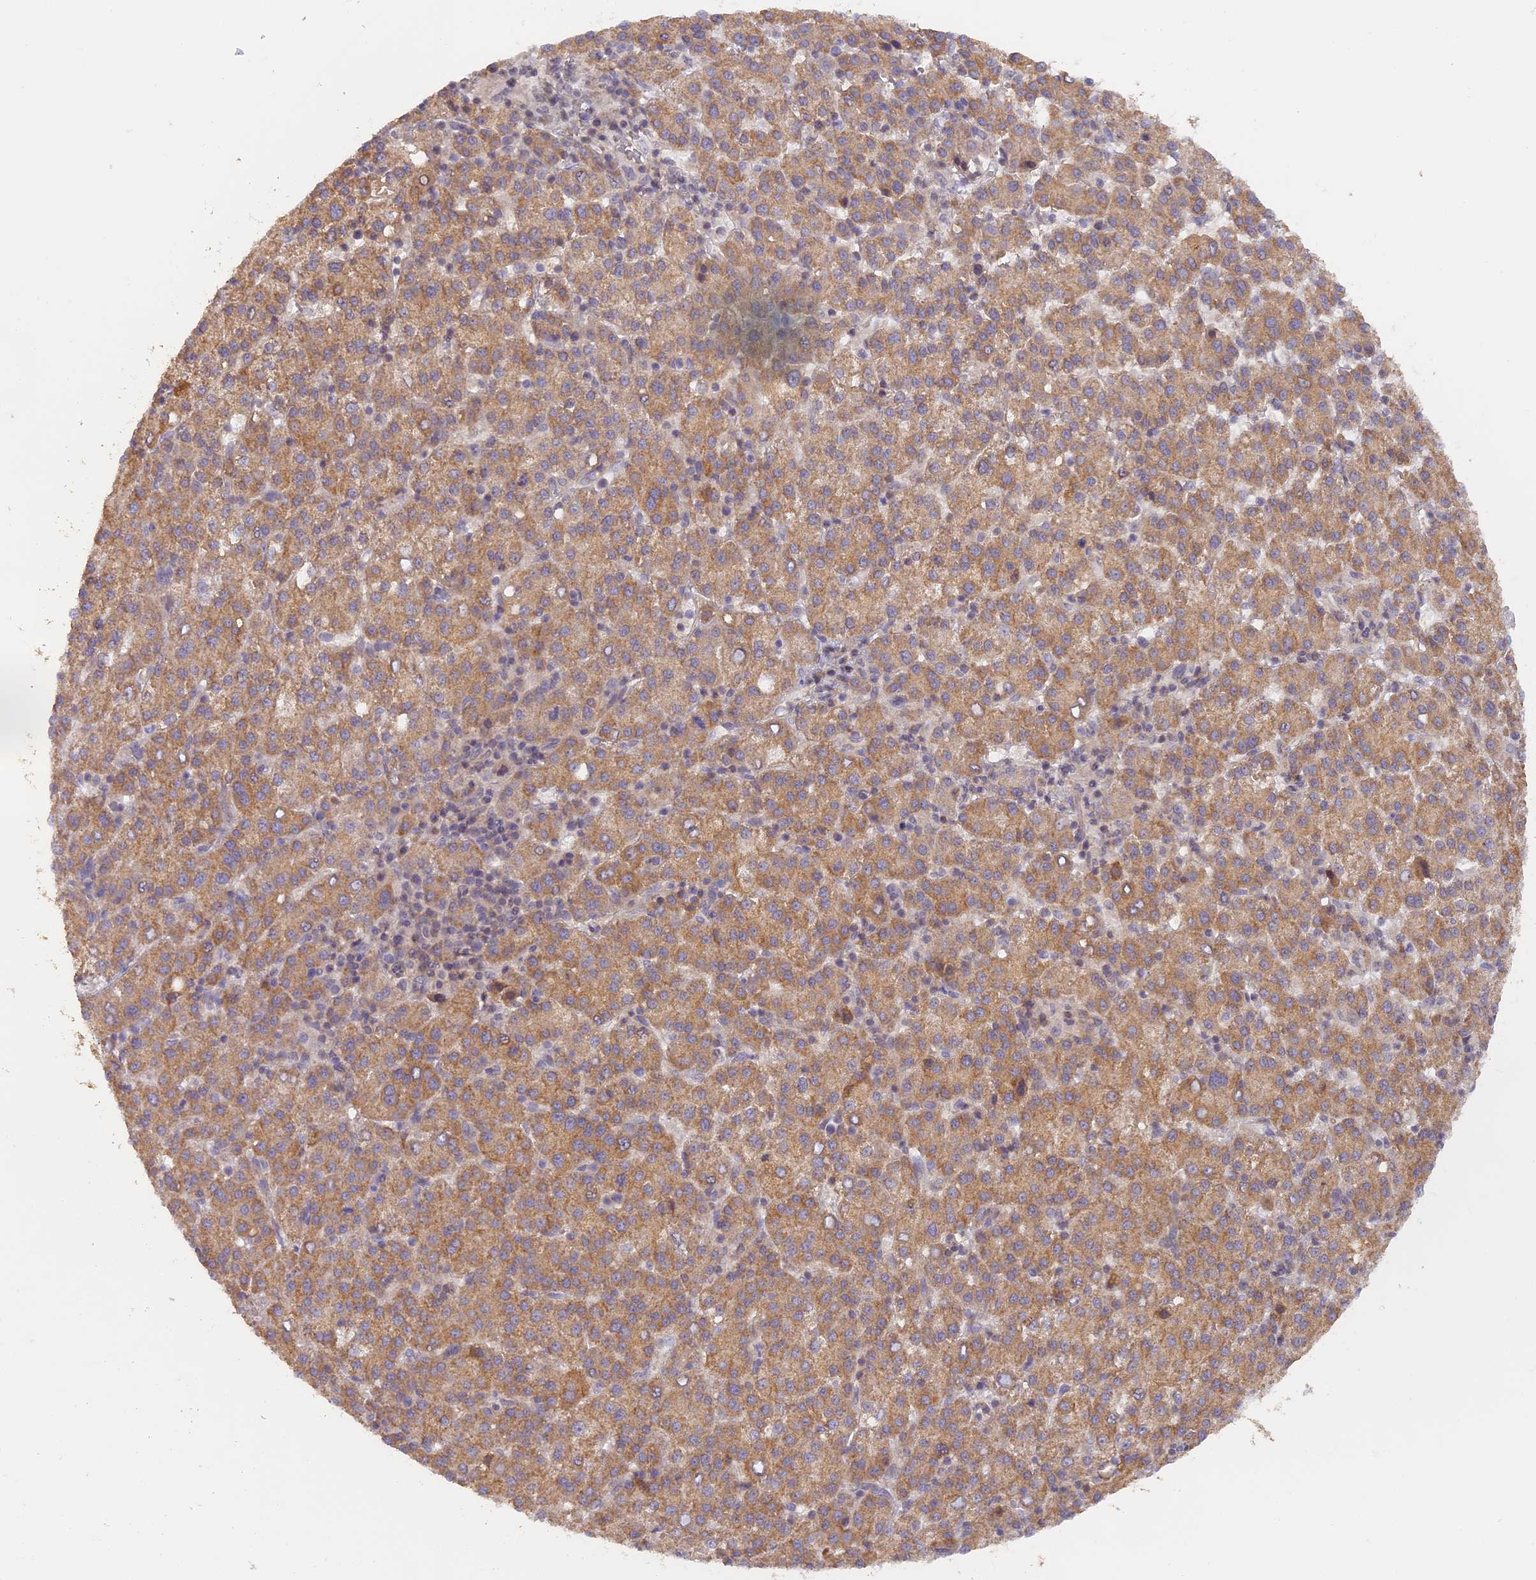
{"staining": {"intensity": "moderate", "quantity": ">75%", "location": "cytoplasmic/membranous"}, "tissue": "liver cancer", "cell_type": "Tumor cells", "image_type": "cancer", "snomed": [{"axis": "morphology", "description": "Carcinoma, Hepatocellular, NOS"}, {"axis": "topography", "description": "Liver"}], "caption": "IHC staining of hepatocellular carcinoma (liver), which demonstrates medium levels of moderate cytoplasmic/membranous expression in about >75% of tumor cells indicating moderate cytoplasmic/membranous protein staining. The staining was performed using DAB (brown) for protein detection and nuclei were counterstained in hematoxylin (blue).", "gene": "MYBL2", "patient": {"sex": "female", "age": 58}}